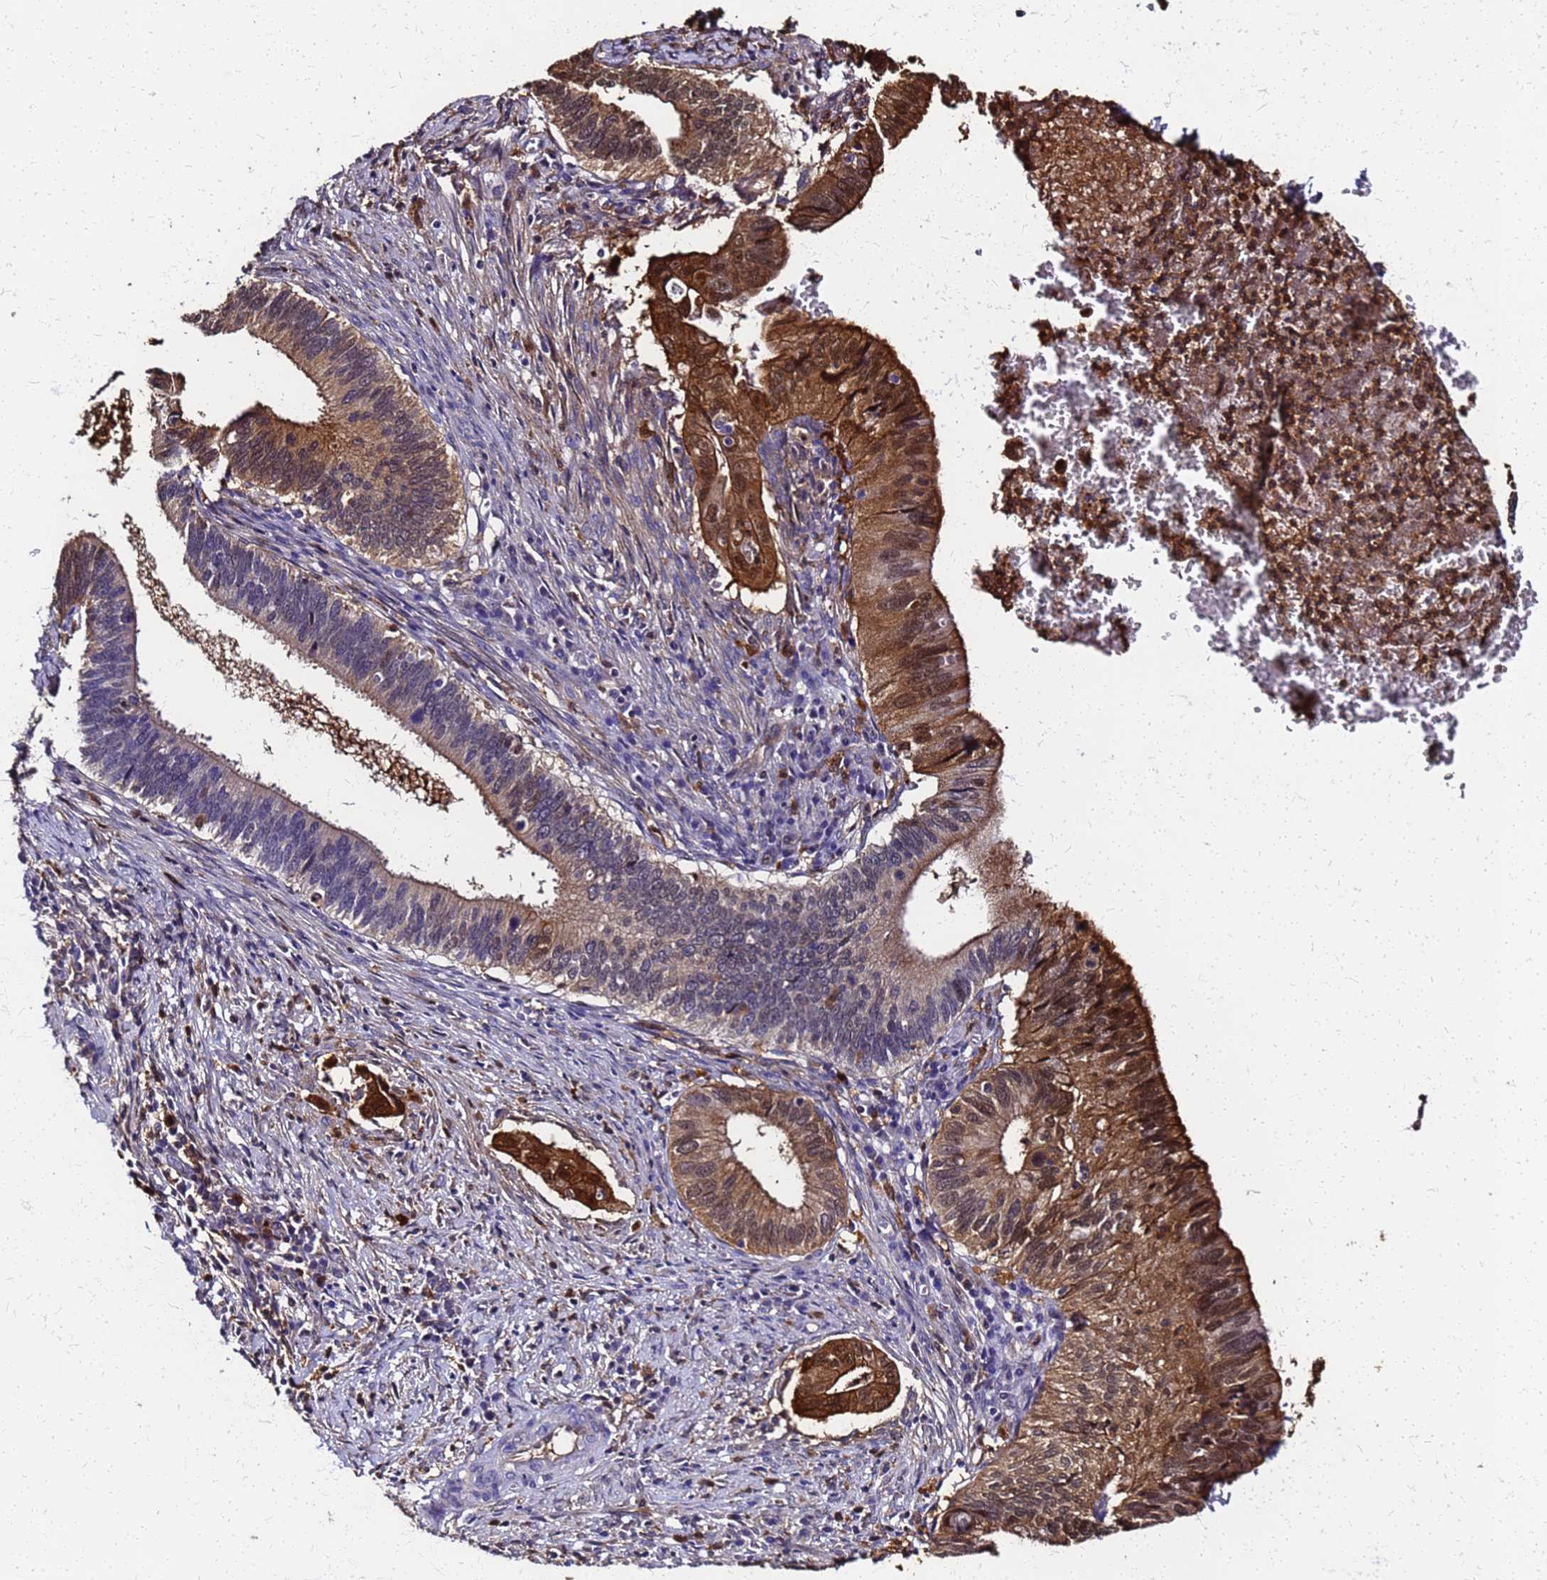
{"staining": {"intensity": "moderate", "quantity": "25%-75%", "location": "cytoplasmic/membranous,nuclear"}, "tissue": "cervical cancer", "cell_type": "Tumor cells", "image_type": "cancer", "snomed": [{"axis": "morphology", "description": "Adenocarcinoma, NOS"}, {"axis": "topography", "description": "Cervix"}], "caption": "Protein staining displays moderate cytoplasmic/membranous and nuclear positivity in about 25%-75% of tumor cells in cervical cancer. The protein is stained brown, and the nuclei are stained in blue (DAB IHC with brightfield microscopy, high magnification).", "gene": "S100A11", "patient": {"sex": "female", "age": 42}}